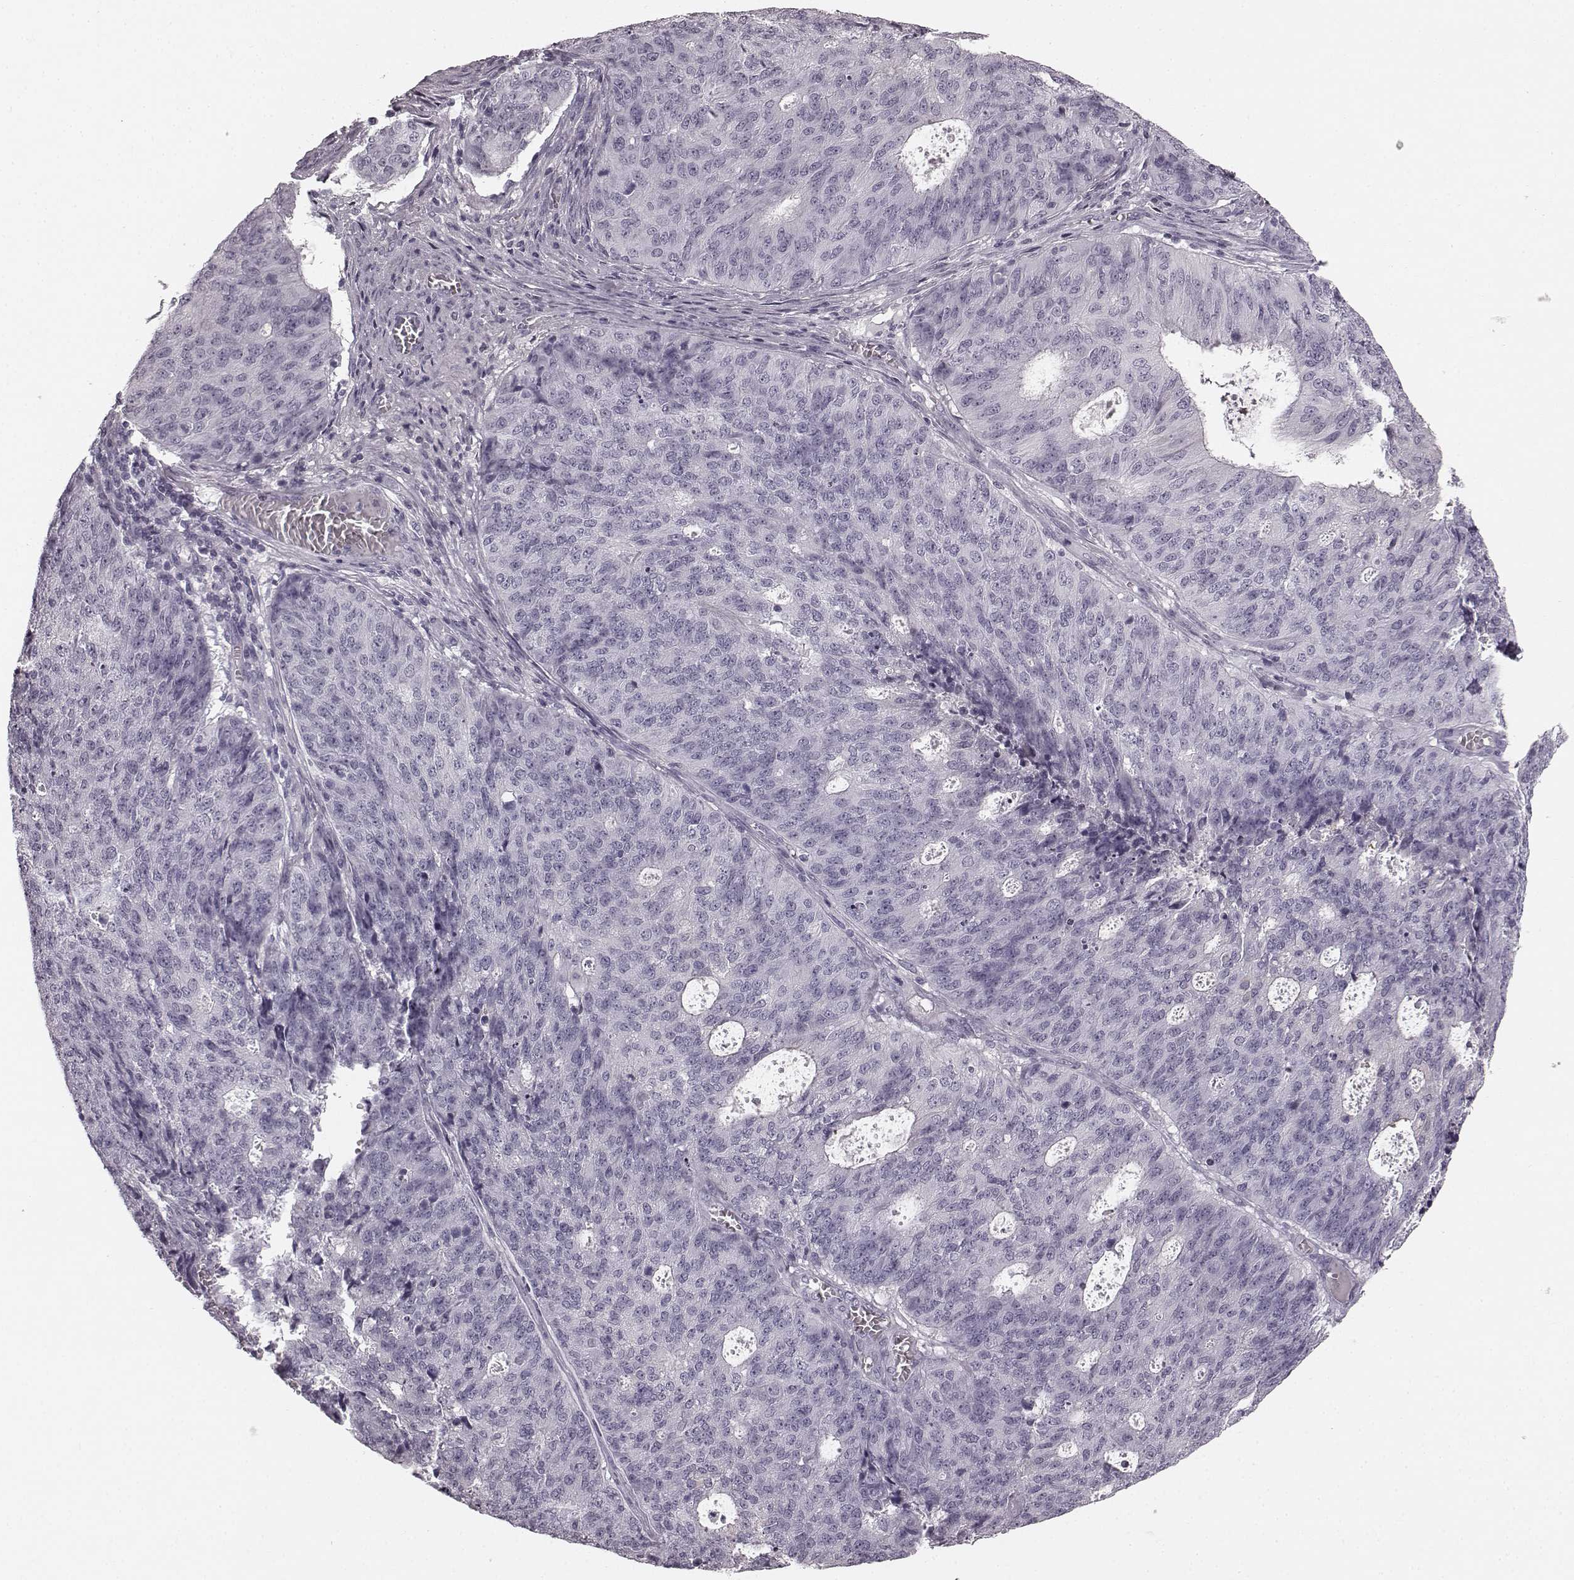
{"staining": {"intensity": "negative", "quantity": "none", "location": "none"}, "tissue": "endometrial cancer", "cell_type": "Tumor cells", "image_type": "cancer", "snomed": [{"axis": "morphology", "description": "Adenocarcinoma, NOS"}, {"axis": "topography", "description": "Endometrium"}], "caption": "IHC photomicrograph of neoplastic tissue: human adenocarcinoma (endometrial) stained with DAB shows no significant protein staining in tumor cells.", "gene": "TMPRSS15", "patient": {"sex": "female", "age": 82}}